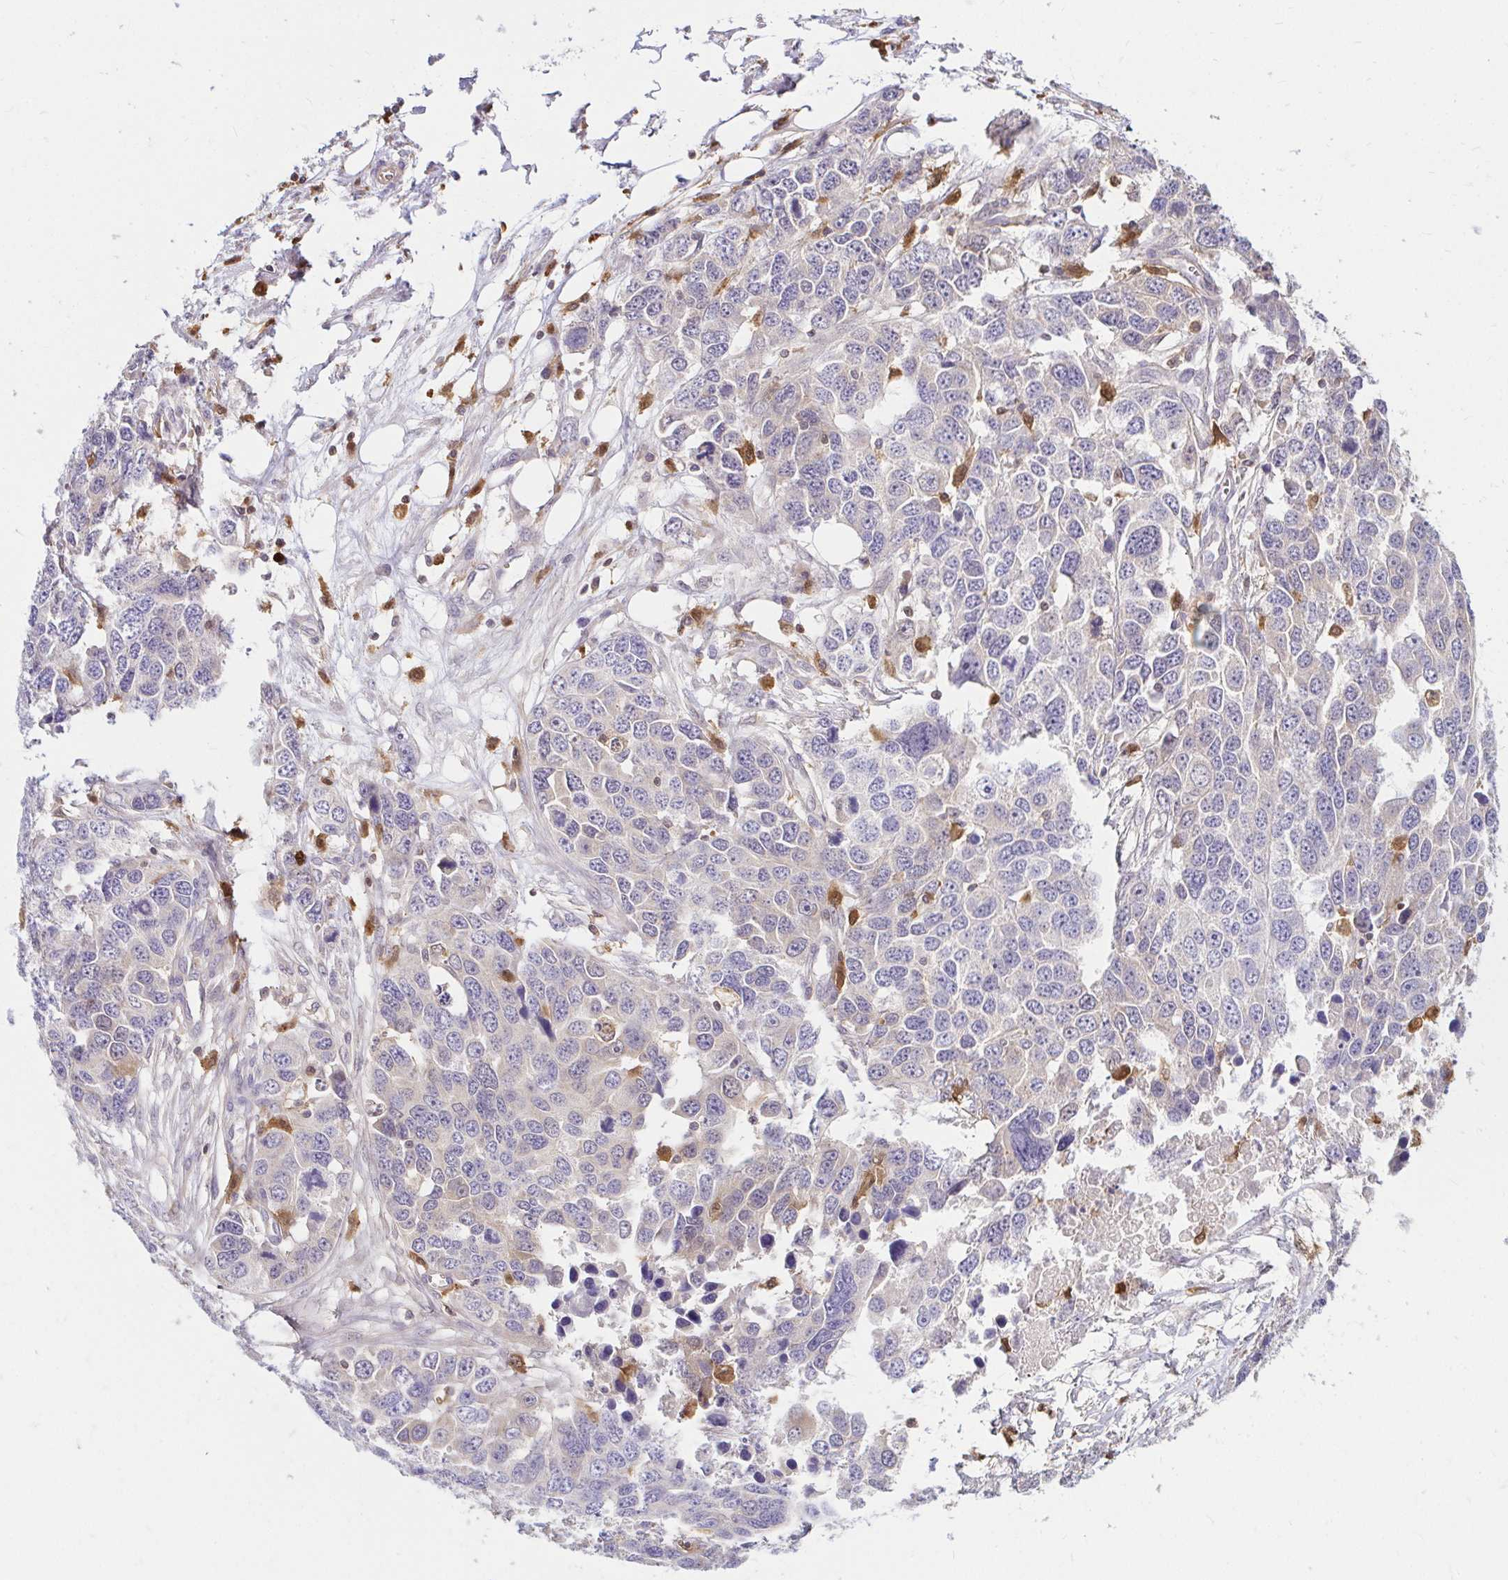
{"staining": {"intensity": "negative", "quantity": "none", "location": "none"}, "tissue": "ovarian cancer", "cell_type": "Tumor cells", "image_type": "cancer", "snomed": [{"axis": "morphology", "description": "Cystadenocarcinoma, serous, NOS"}, {"axis": "topography", "description": "Ovary"}], "caption": "Tumor cells are negative for brown protein staining in serous cystadenocarcinoma (ovarian).", "gene": "PYCARD", "patient": {"sex": "female", "age": 76}}